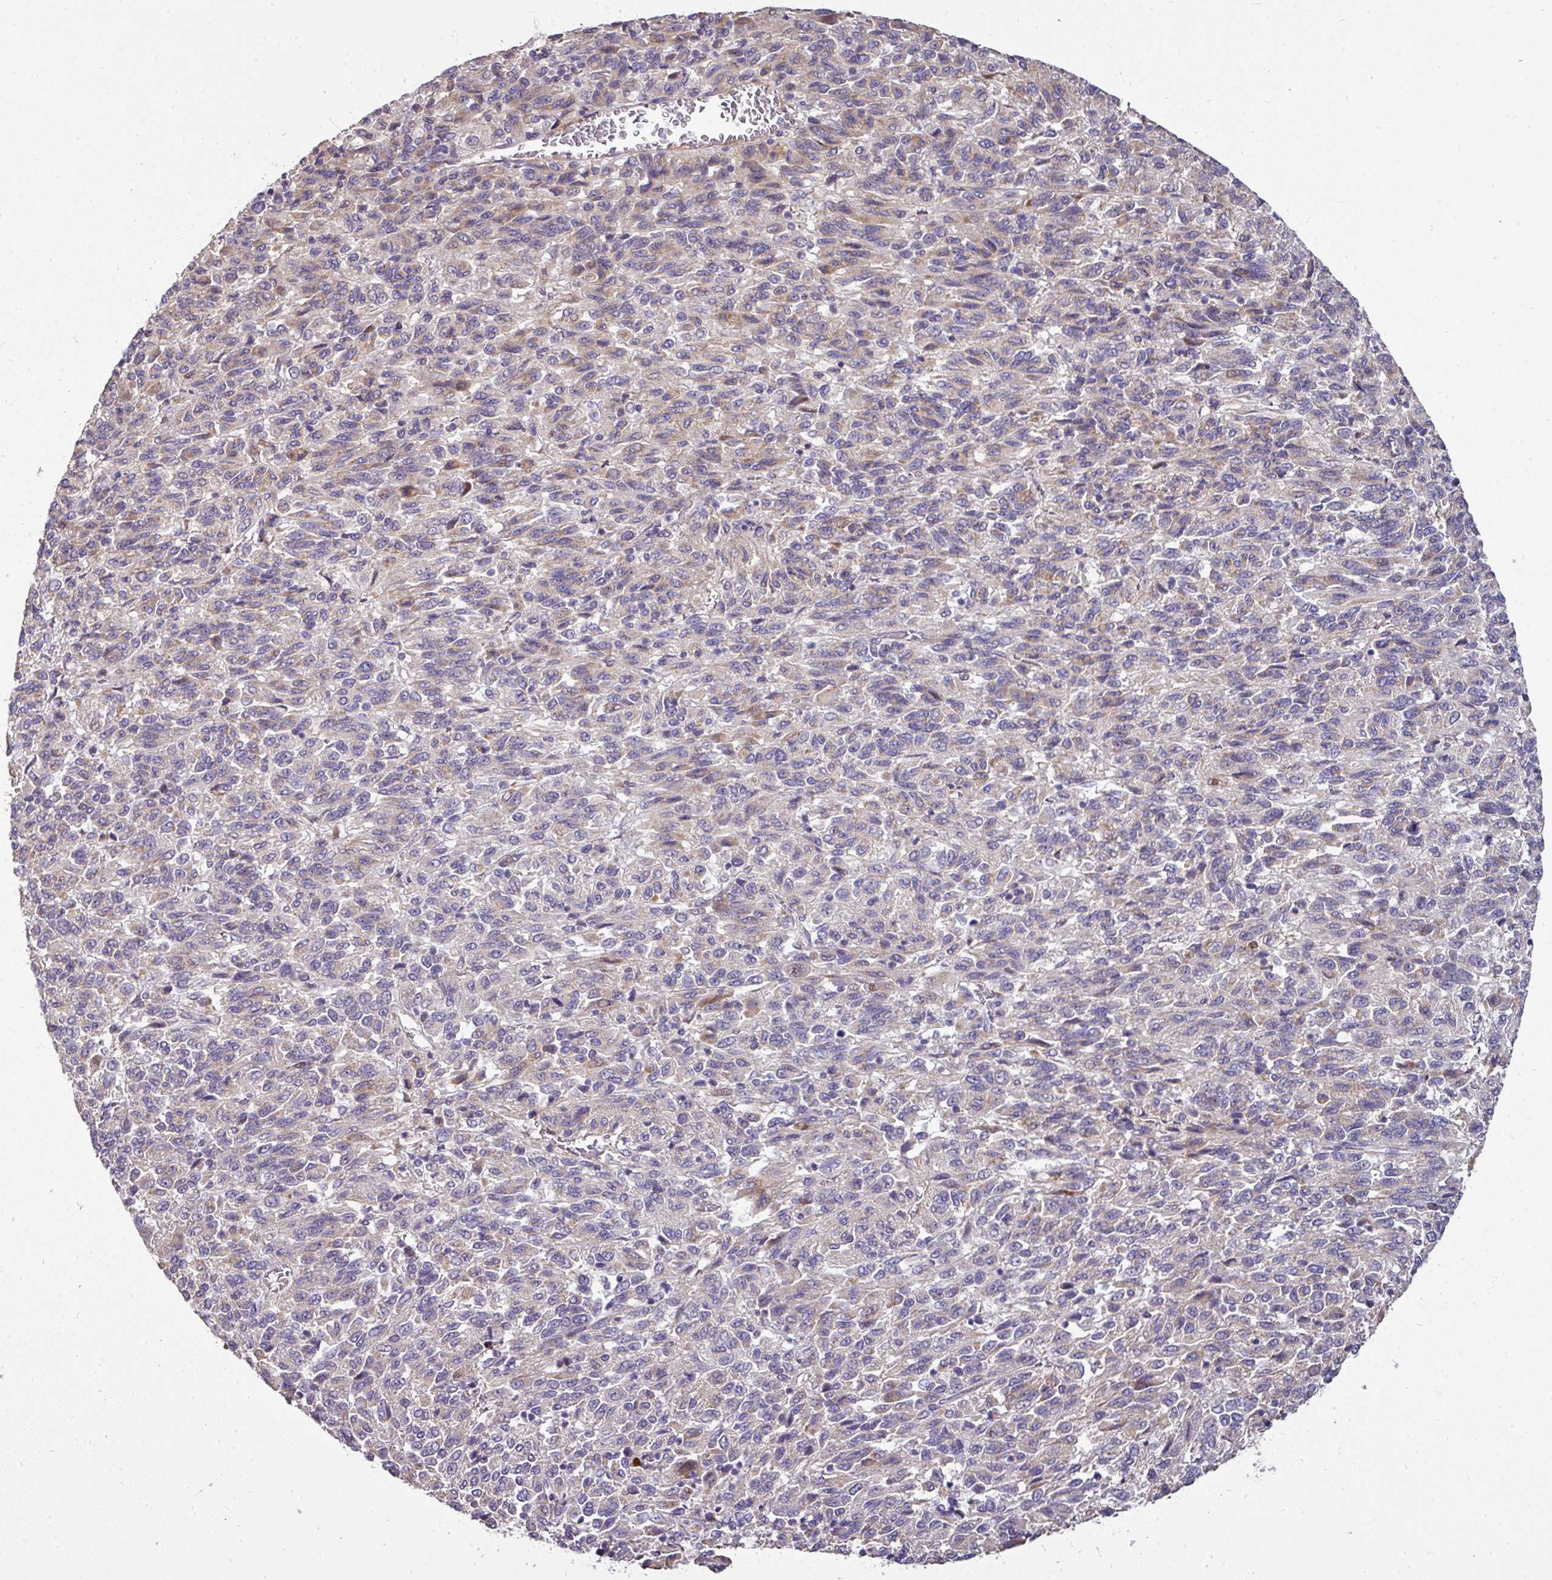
{"staining": {"intensity": "weak", "quantity": "<25%", "location": "cytoplasmic/membranous"}, "tissue": "melanoma", "cell_type": "Tumor cells", "image_type": "cancer", "snomed": [{"axis": "morphology", "description": "Malignant melanoma, Metastatic site"}, {"axis": "topography", "description": "Lung"}], "caption": "Immunohistochemistry (IHC) histopathology image of malignant melanoma (metastatic site) stained for a protein (brown), which shows no expression in tumor cells.", "gene": "GAN", "patient": {"sex": "male", "age": 64}}